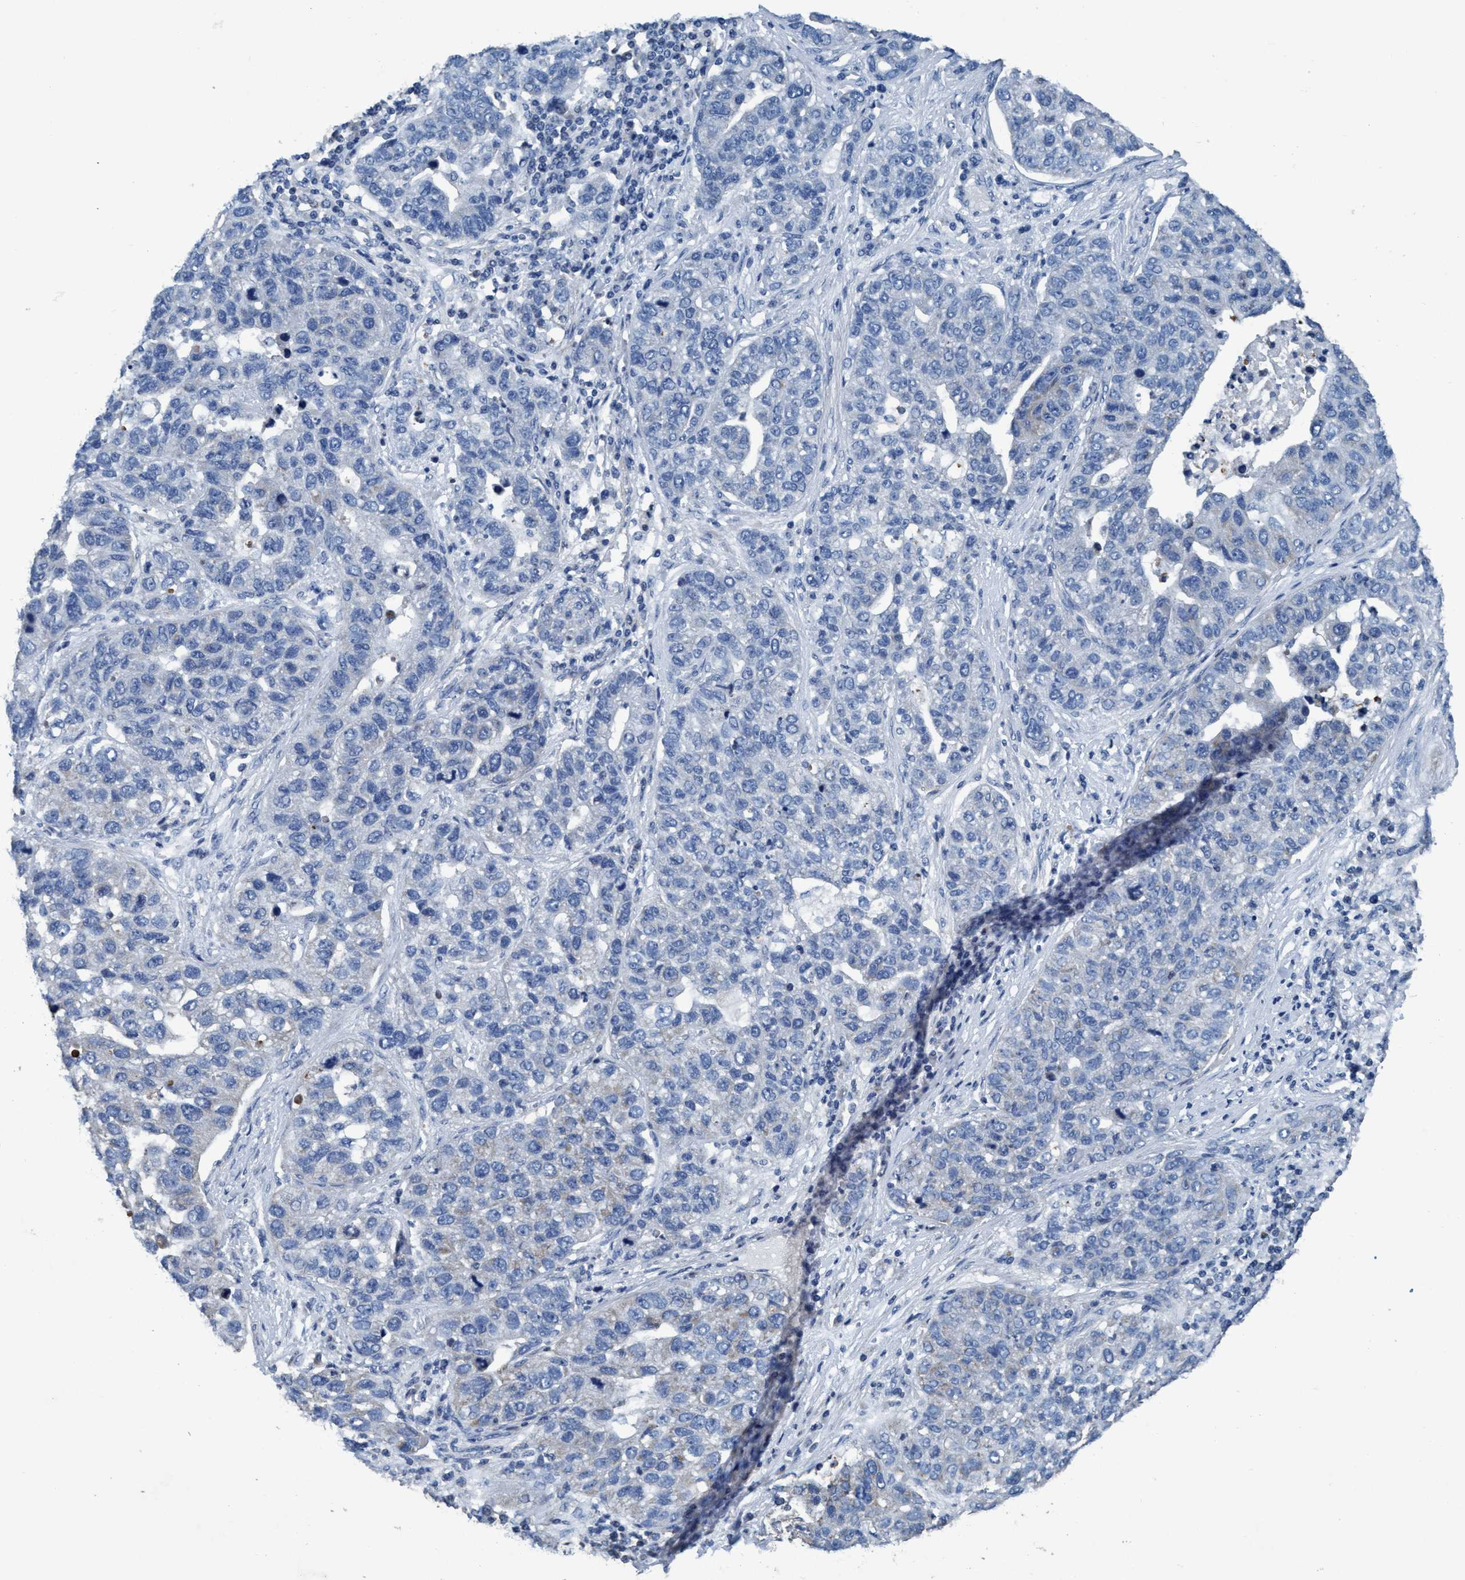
{"staining": {"intensity": "negative", "quantity": "none", "location": "none"}, "tissue": "pancreatic cancer", "cell_type": "Tumor cells", "image_type": "cancer", "snomed": [{"axis": "morphology", "description": "Adenocarcinoma, NOS"}, {"axis": "topography", "description": "Pancreas"}], "caption": "Tumor cells show no significant protein staining in pancreatic adenocarcinoma. (Brightfield microscopy of DAB immunohistochemistry (IHC) at high magnification).", "gene": "ANKFN1", "patient": {"sex": "female", "age": 61}}